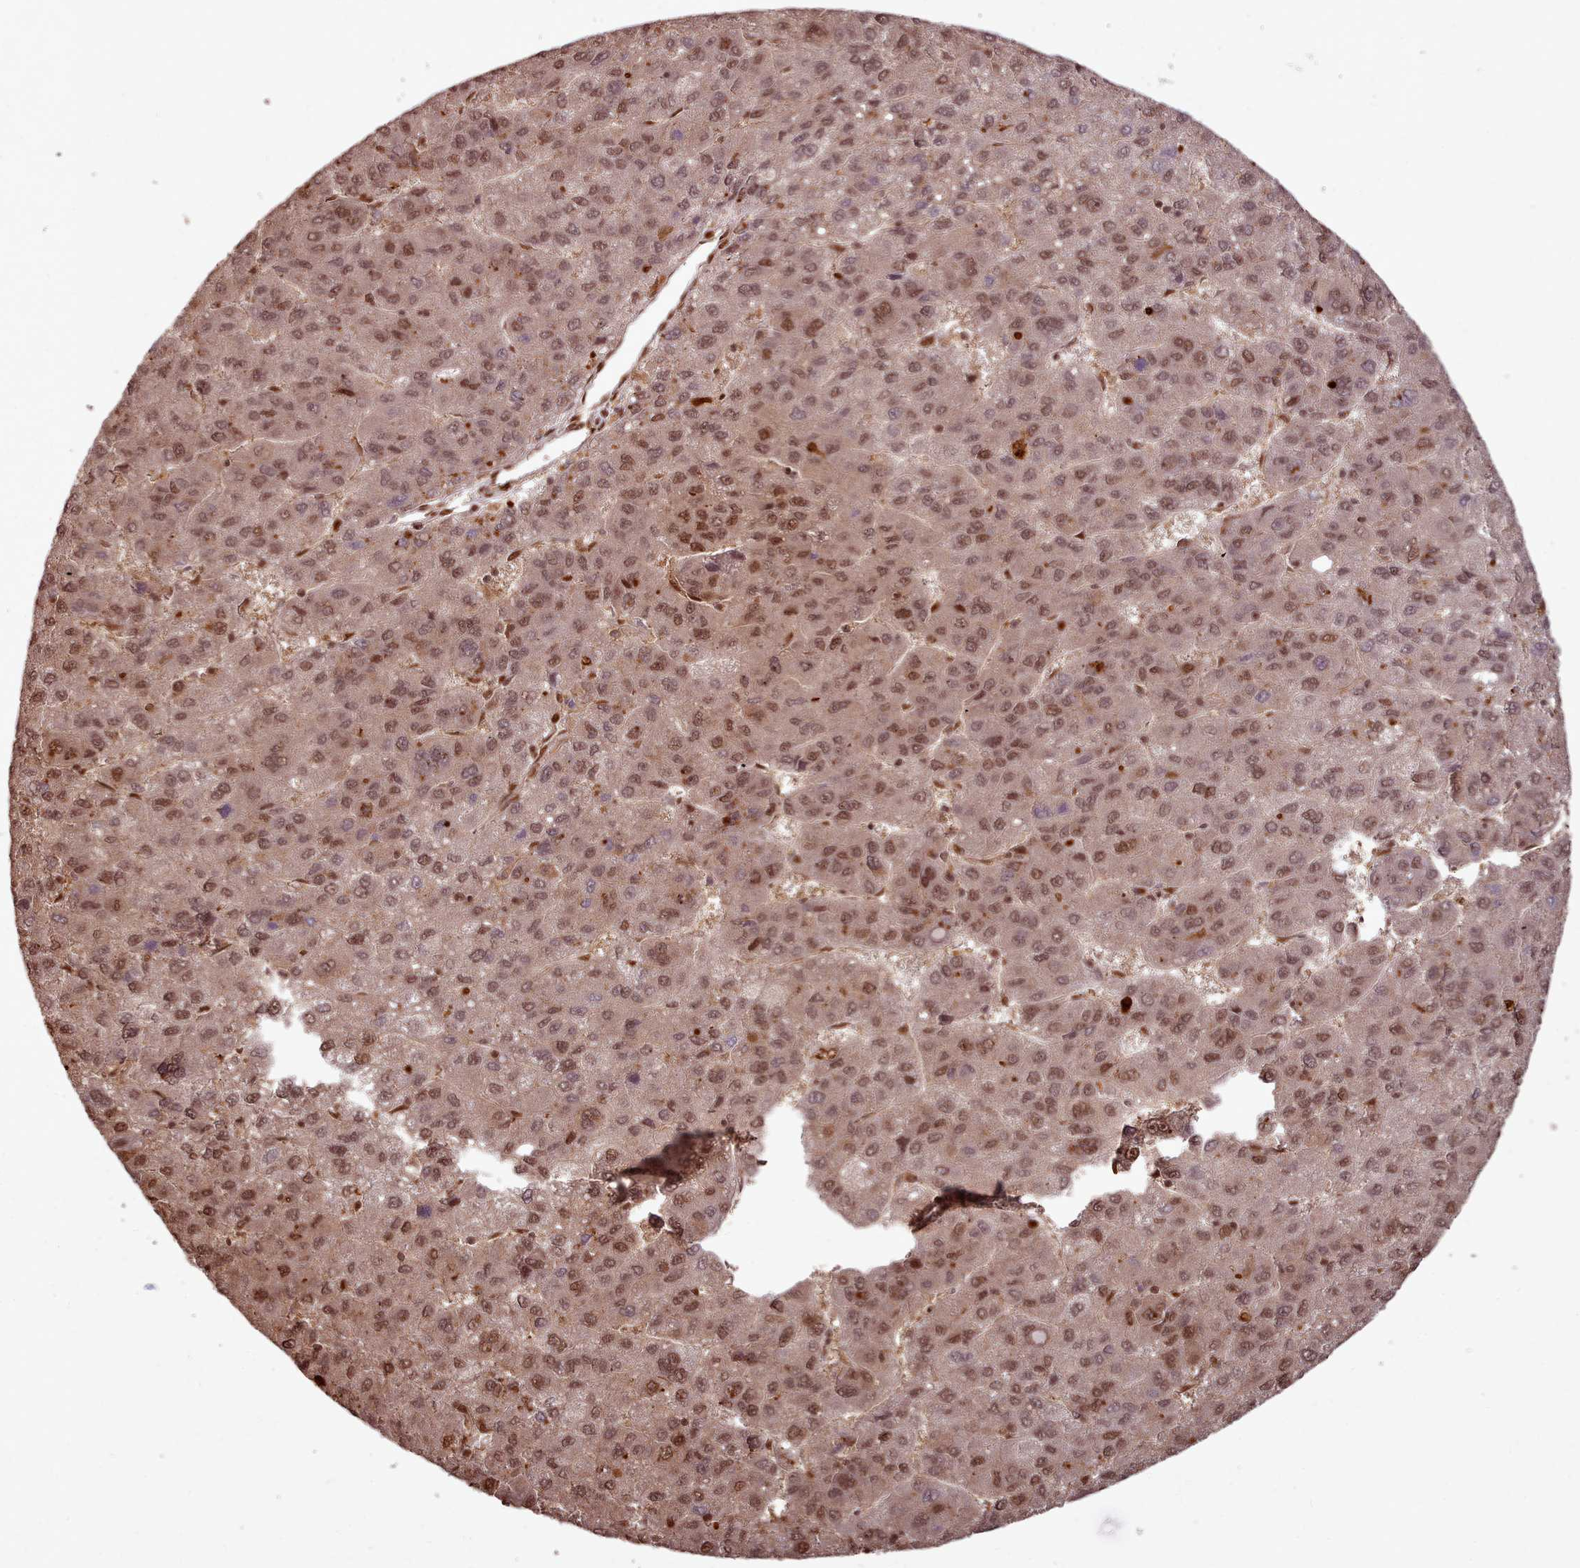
{"staining": {"intensity": "moderate", "quantity": ">75%", "location": "nuclear"}, "tissue": "liver cancer", "cell_type": "Tumor cells", "image_type": "cancer", "snomed": [{"axis": "morphology", "description": "Carcinoma, Hepatocellular, NOS"}, {"axis": "topography", "description": "Liver"}], "caption": "Immunohistochemical staining of human hepatocellular carcinoma (liver) displays medium levels of moderate nuclear staining in approximately >75% of tumor cells.", "gene": "RPS27A", "patient": {"sex": "female", "age": 82}}